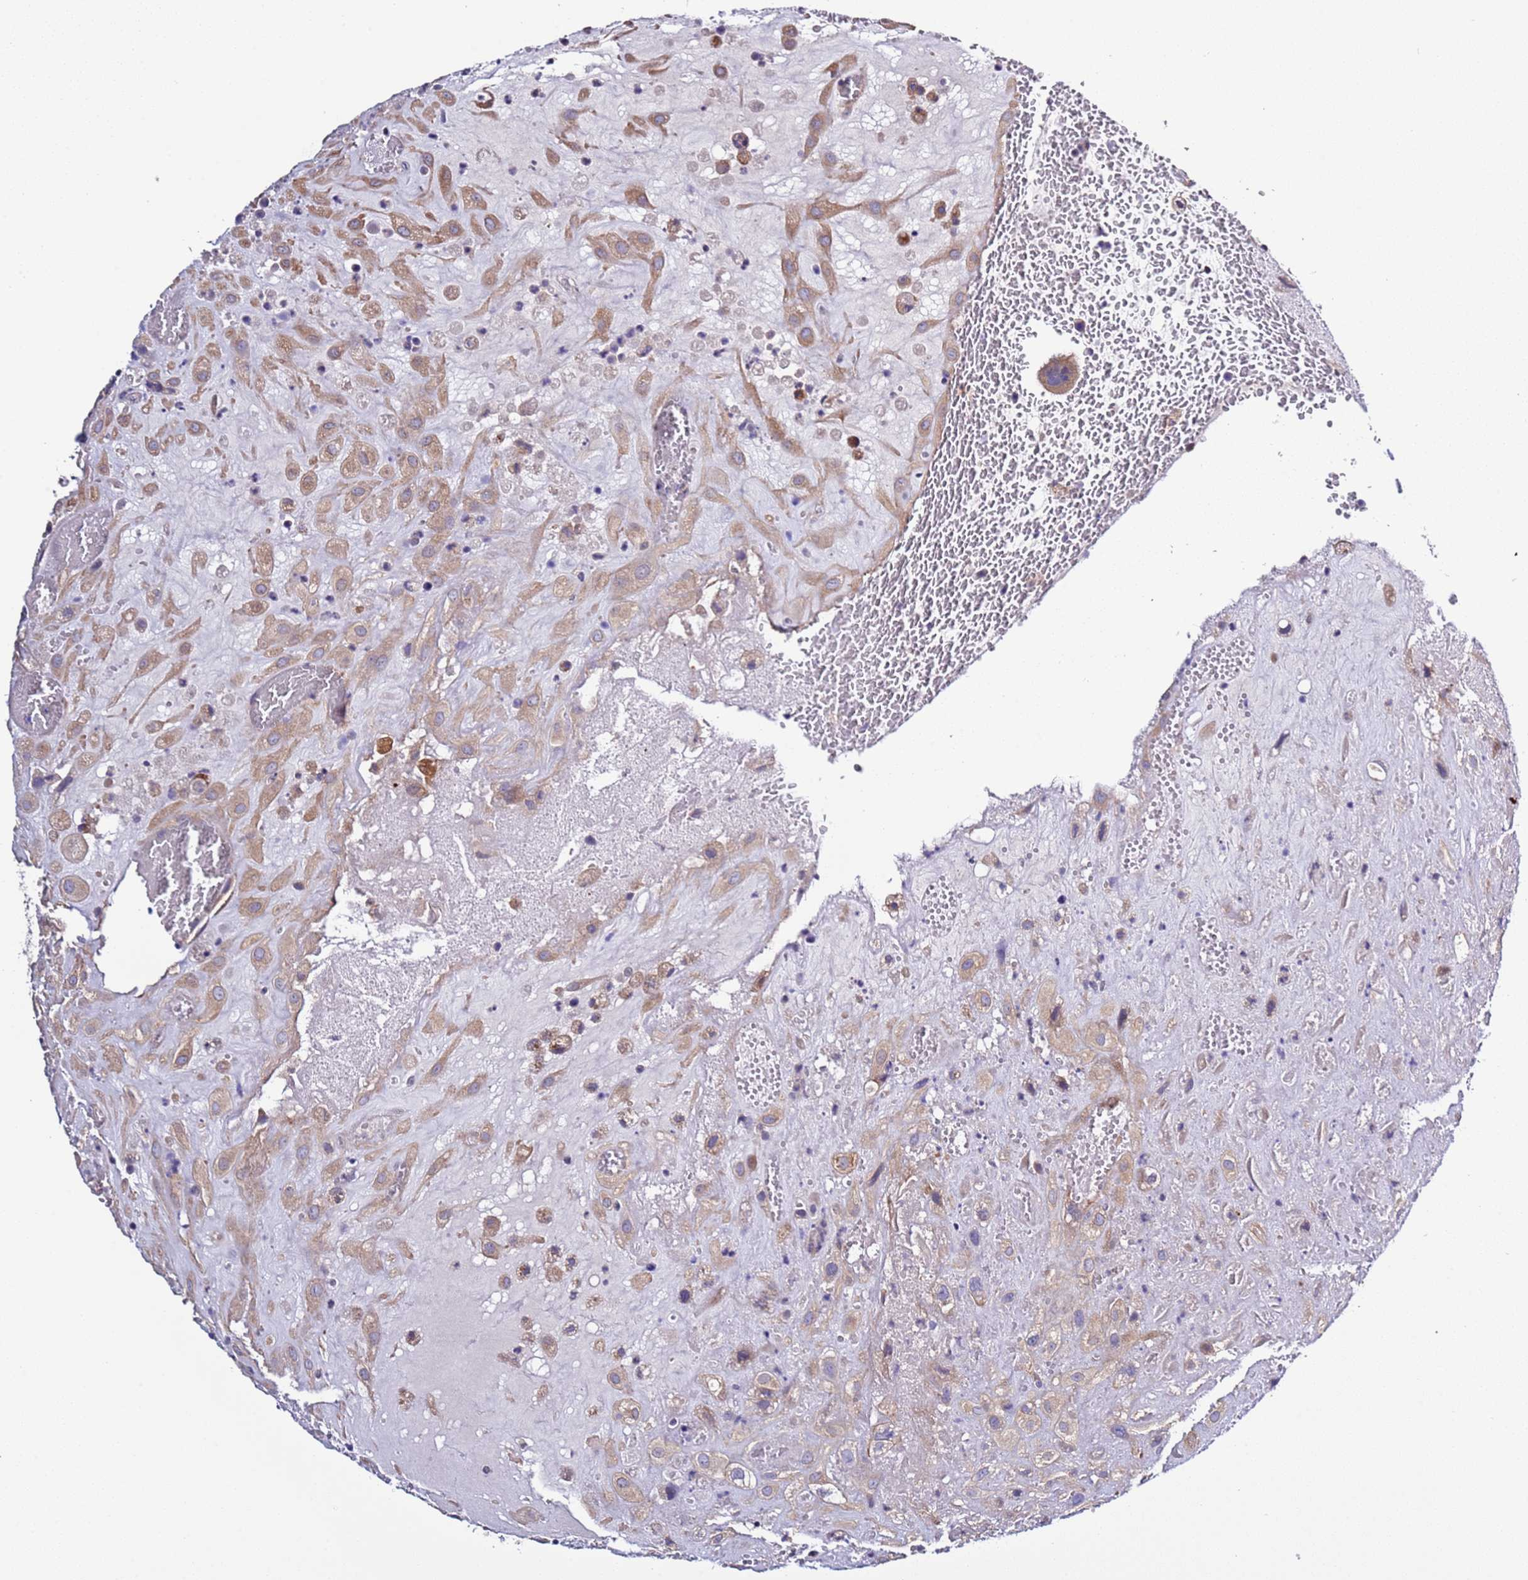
{"staining": {"intensity": "moderate", "quantity": ">75%", "location": "cytoplasmic/membranous"}, "tissue": "placenta", "cell_type": "Decidual cells", "image_type": "normal", "snomed": [{"axis": "morphology", "description": "Normal tissue, NOS"}, {"axis": "topography", "description": "Placenta"}], "caption": "High-power microscopy captured an IHC histopathology image of normal placenta, revealing moderate cytoplasmic/membranous staining in about >75% of decidual cells.", "gene": "SPCS1", "patient": {"sex": "female", "age": 35}}